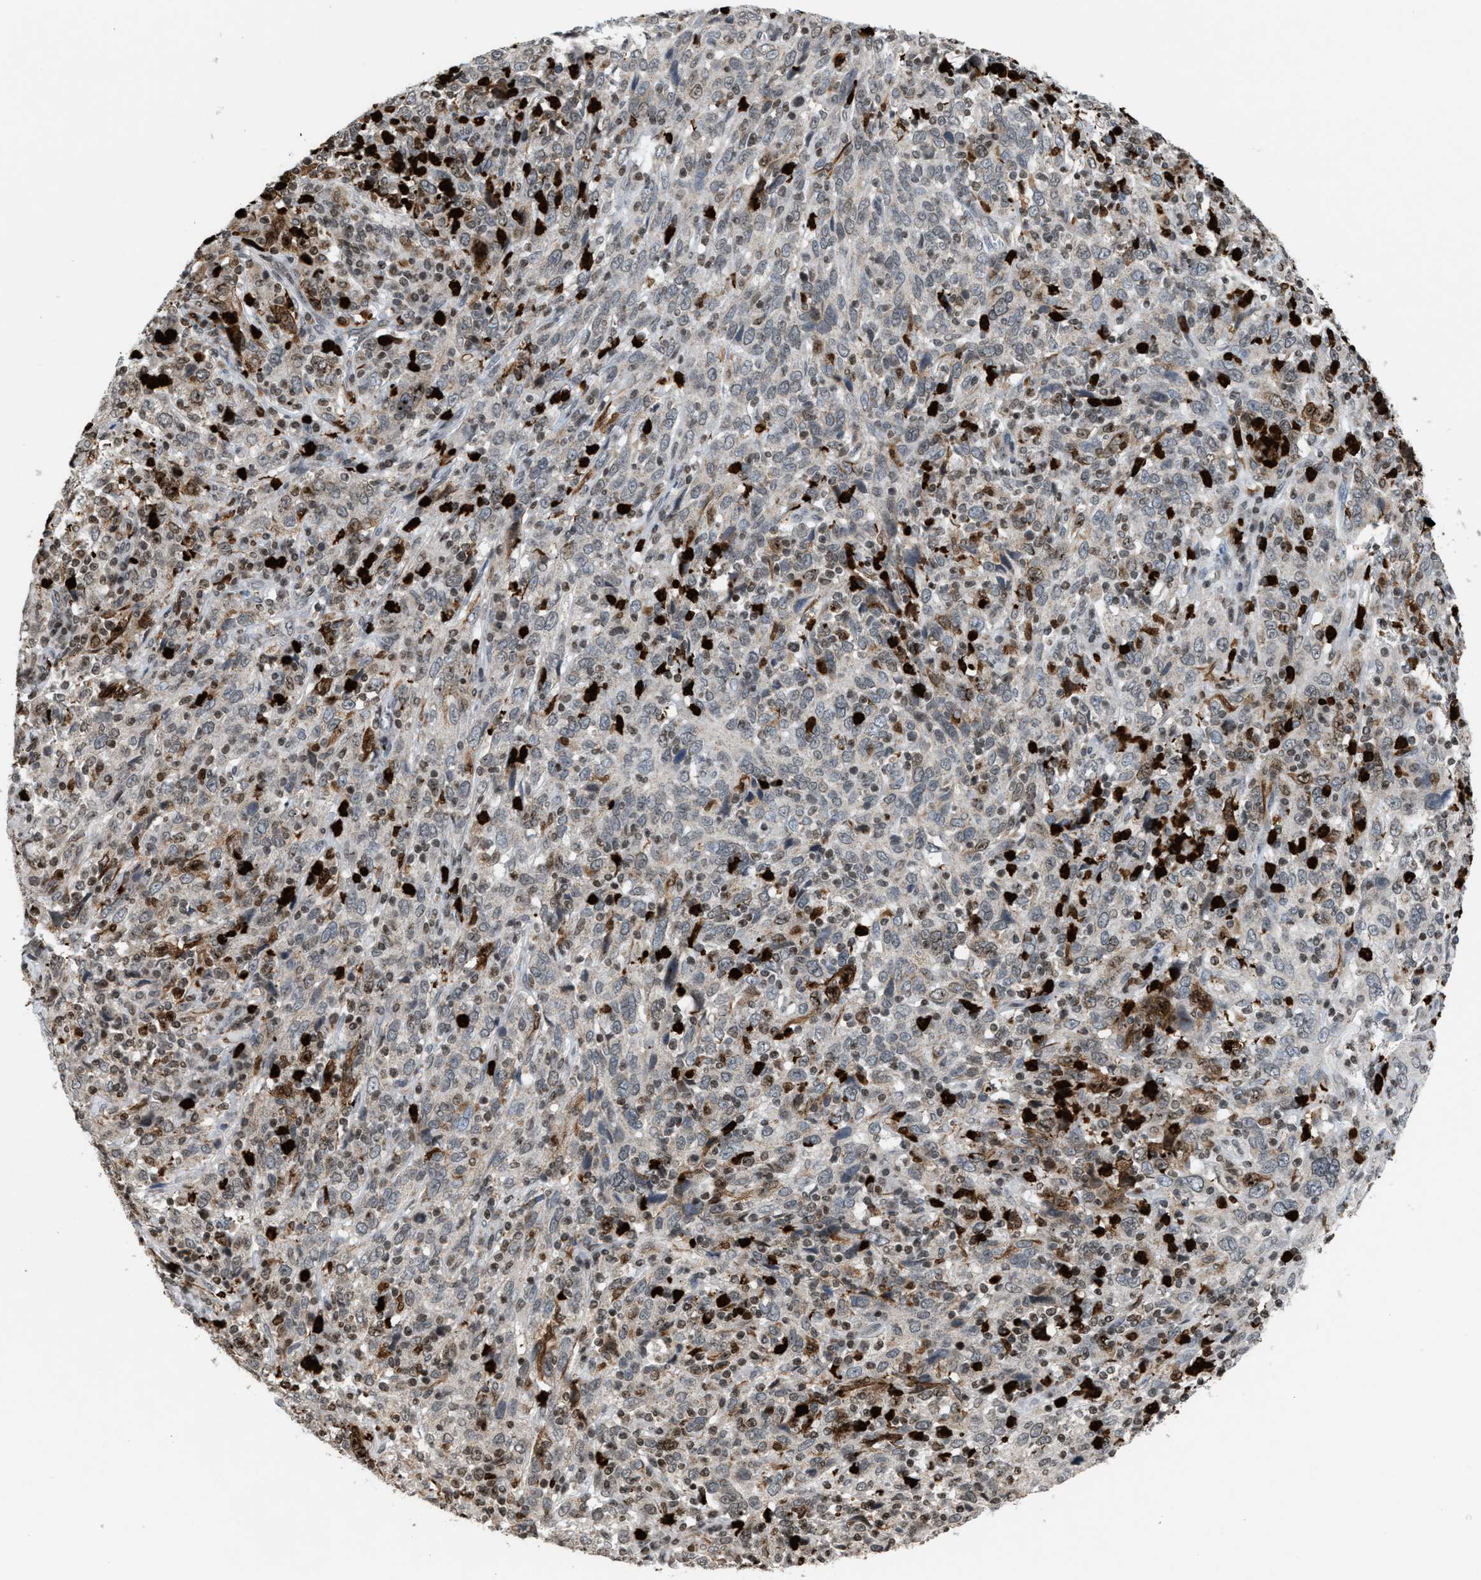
{"staining": {"intensity": "moderate", "quantity": "<25%", "location": "cytoplasmic/membranous,nuclear"}, "tissue": "cervical cancer", "cell_type": "Tumor cells", "image_type": "cancer", "snomed": [{"axis": "morphology", "description": "Squamous cell carcinoma, NOS"}, {"axis": "topography", "description": "Cervix"}], "caption": "Moderate cytoplasmic/membranous and nuclear protein expression is appreciated in about <25% of tumor cells in cervical cancer.", "gene": "PRUNE2", "patient": {"sex": "female", "age": 46}}